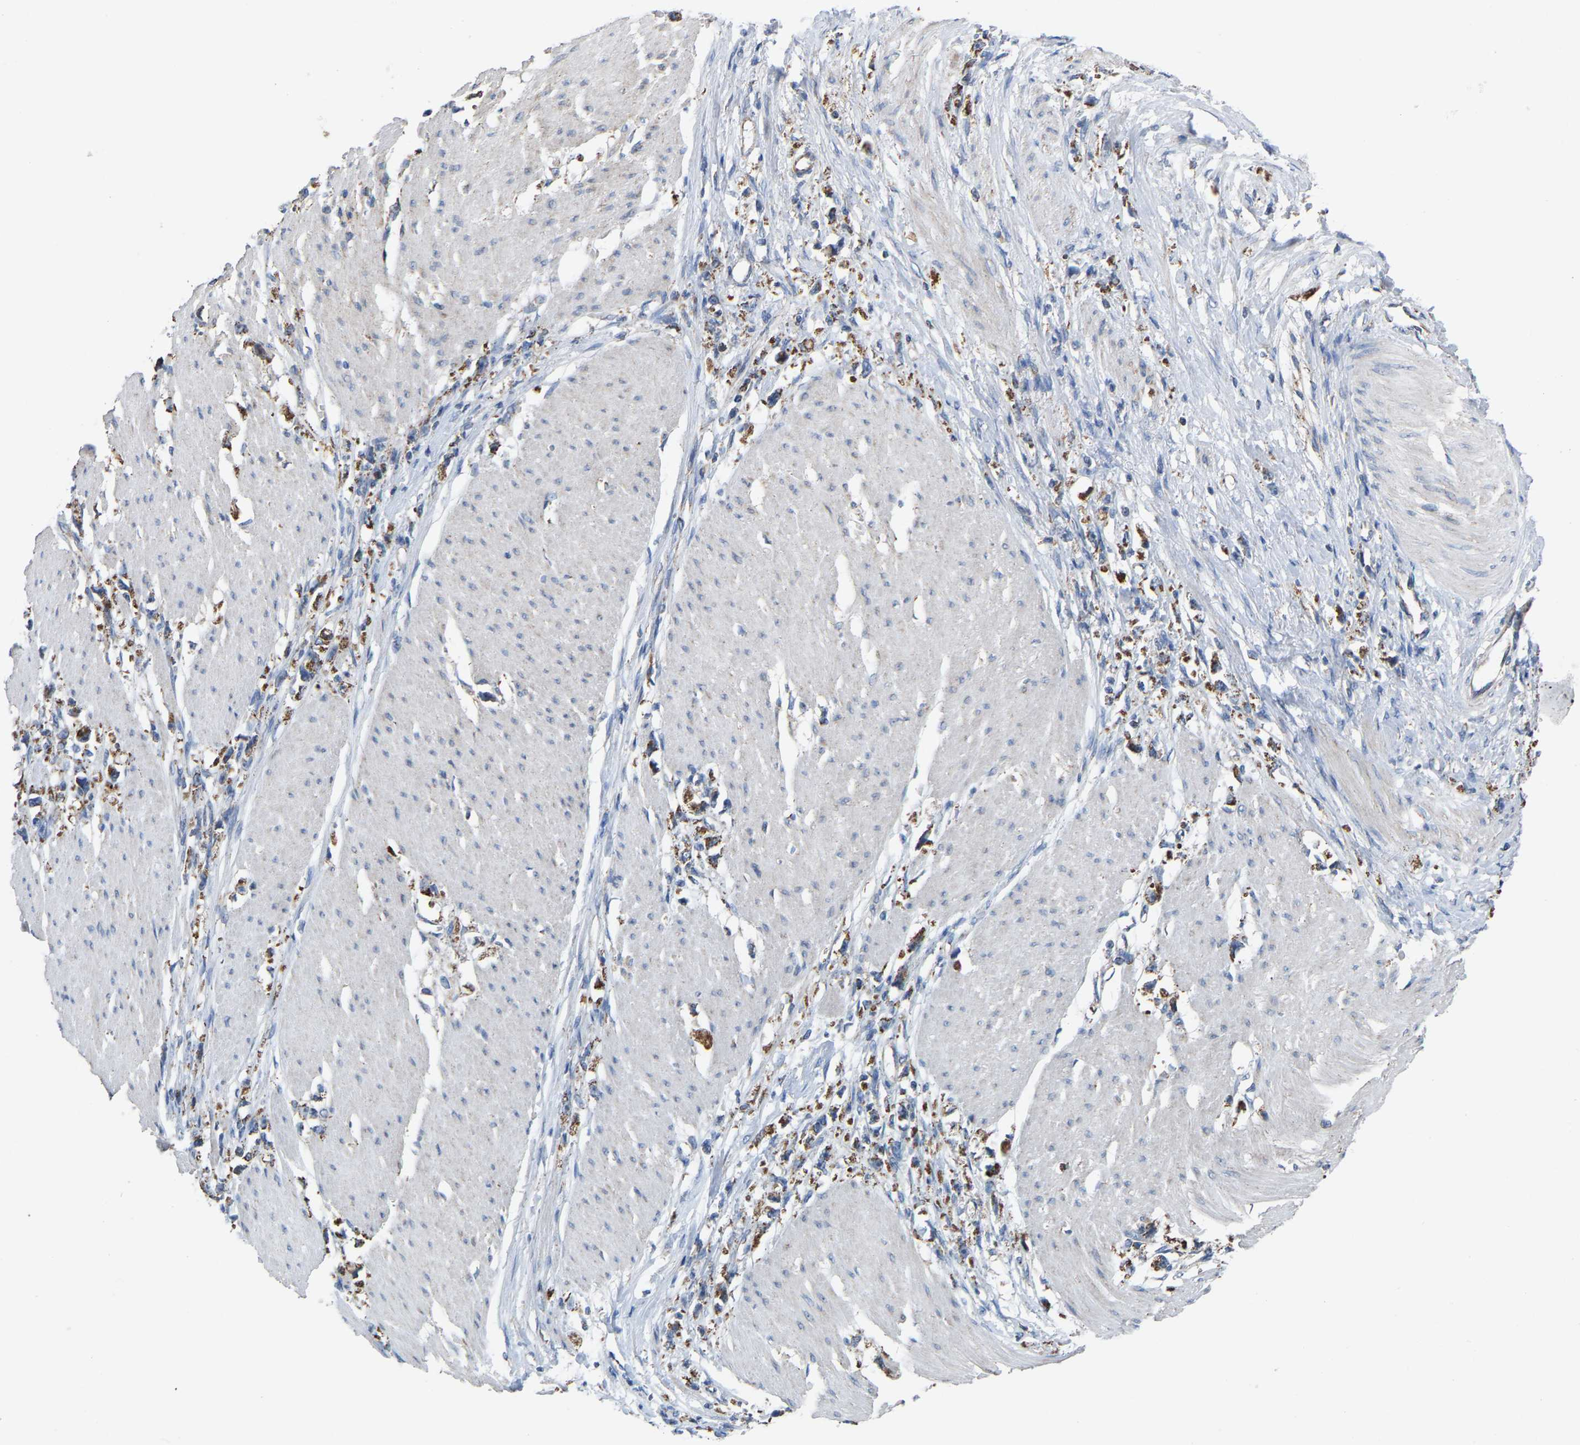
{"staining": {"intensity": "moderate", "quantity": ">75%", "location": "cytoplasmic/membranous"}, "tissue": "stomach cancer", "cell_type": "Tumor cells", "image_type": "cancer", "snomed": [{"axis": "morphology", "description": "Adenocarcinoma, NOS"}, {"axis": "topography", "description": "Stomach"}], "caption": "This image displays immunohistochemistry (IHC) staining of adenocarcinoma (stomach), with medium moderate cytoplasmic/membranous staining in about >75% of tumor cells.", "gene": "BCL10", "patient": {"sex": "female", "age": 59}}